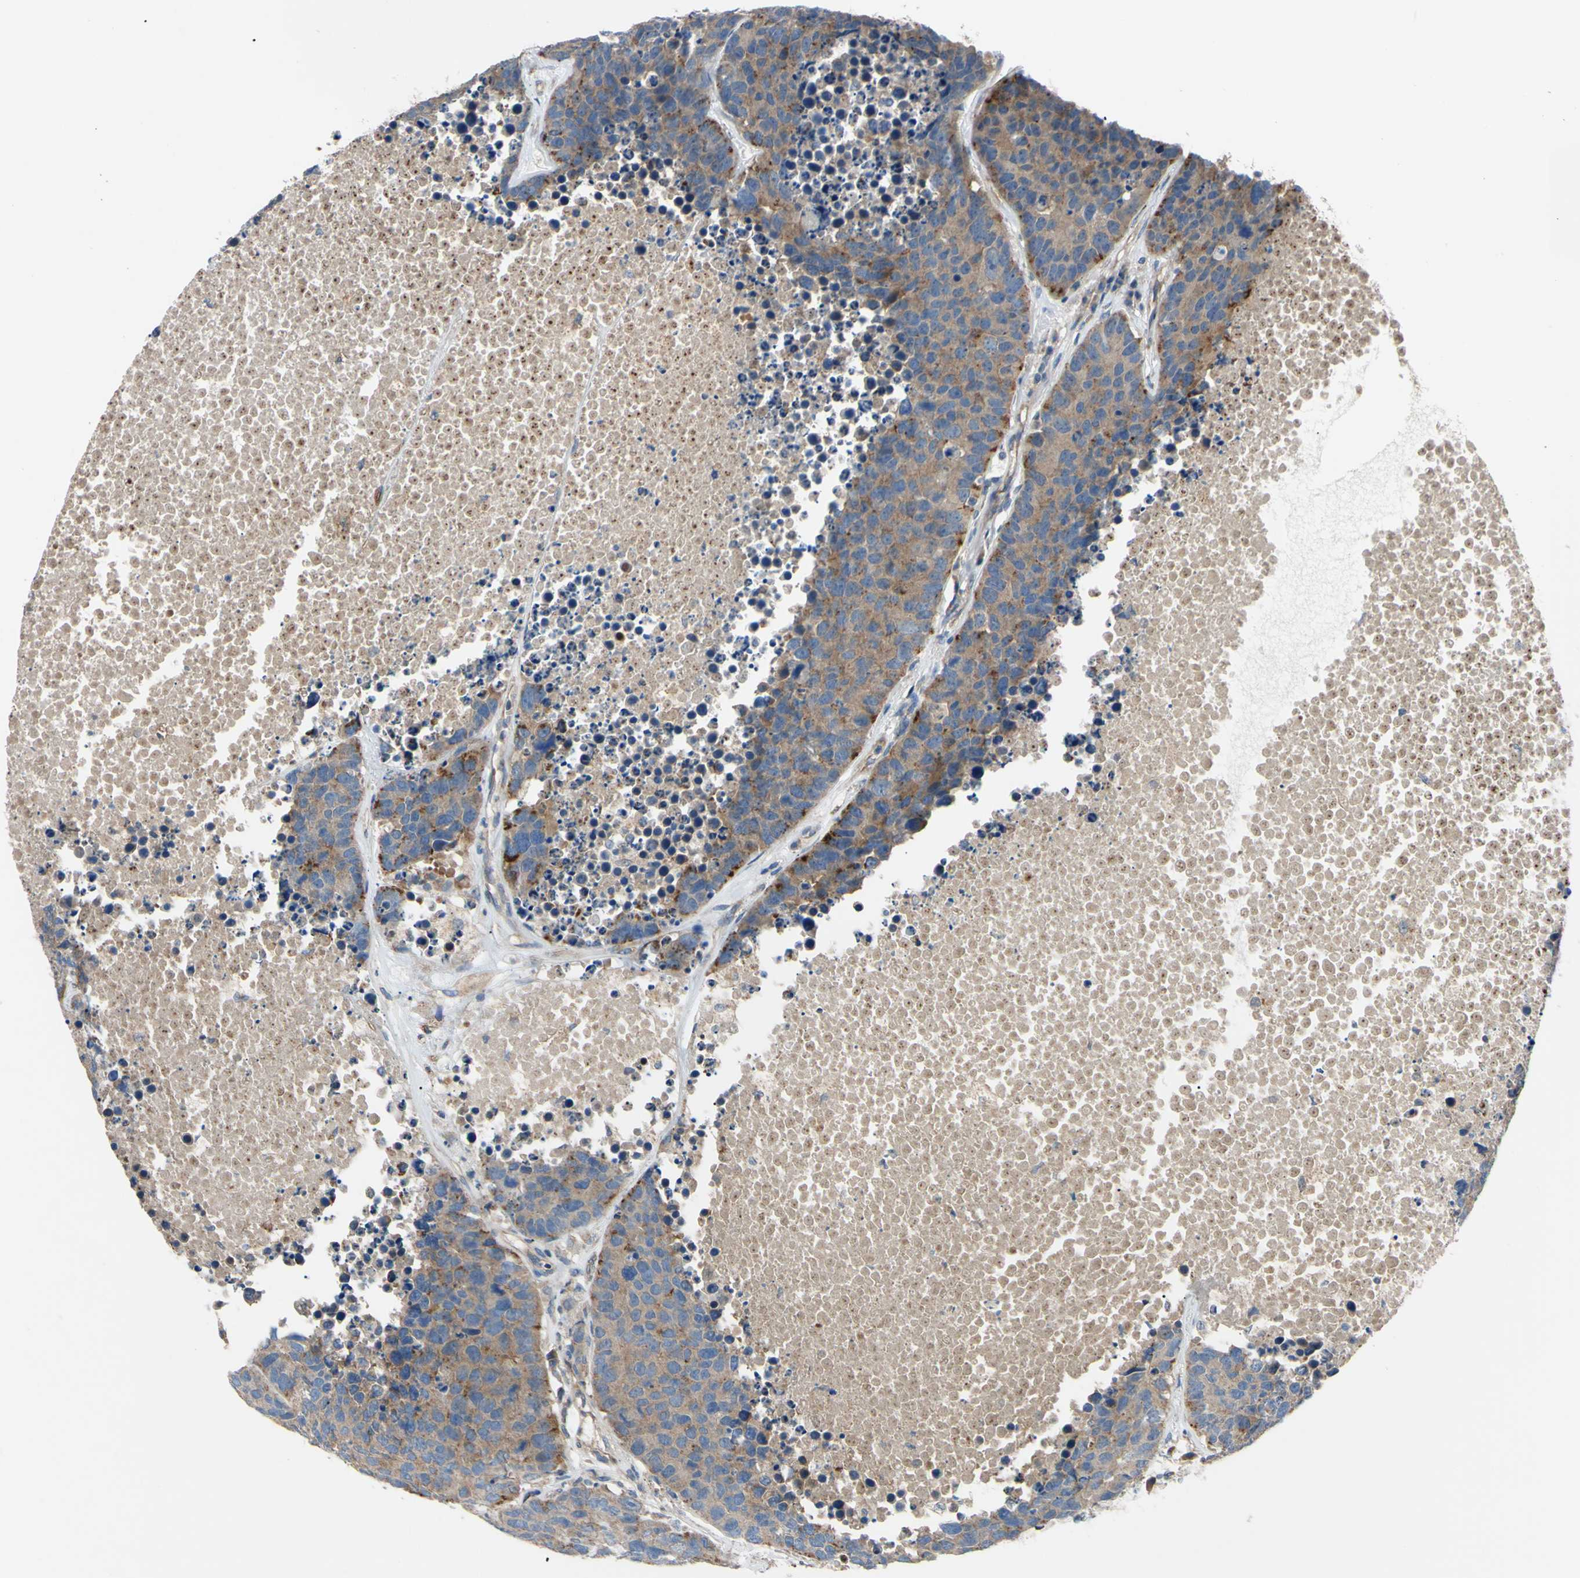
{"staining": {"intensity": "moderate", "quantity": ">75%", "location": "cytoplasmic/membranous"}, "tissue": "carcinoid", "cell_type": "Tumor cells", "image_type": "cancer", "snomed": [{"axis": "morphology", "description": "Carcinoid, malignant, NOS"}, {"axis": "topography", "description": "Lung"}], "caption": "Human carcinoid (malignant) stained for a protein (brown) demonstrates moderate cytoplasmic/membranous positive positivity in approximately >75% of tumor cells.", "gene": "HILPDA", "patient": {"sex": "male", "age": 60}}